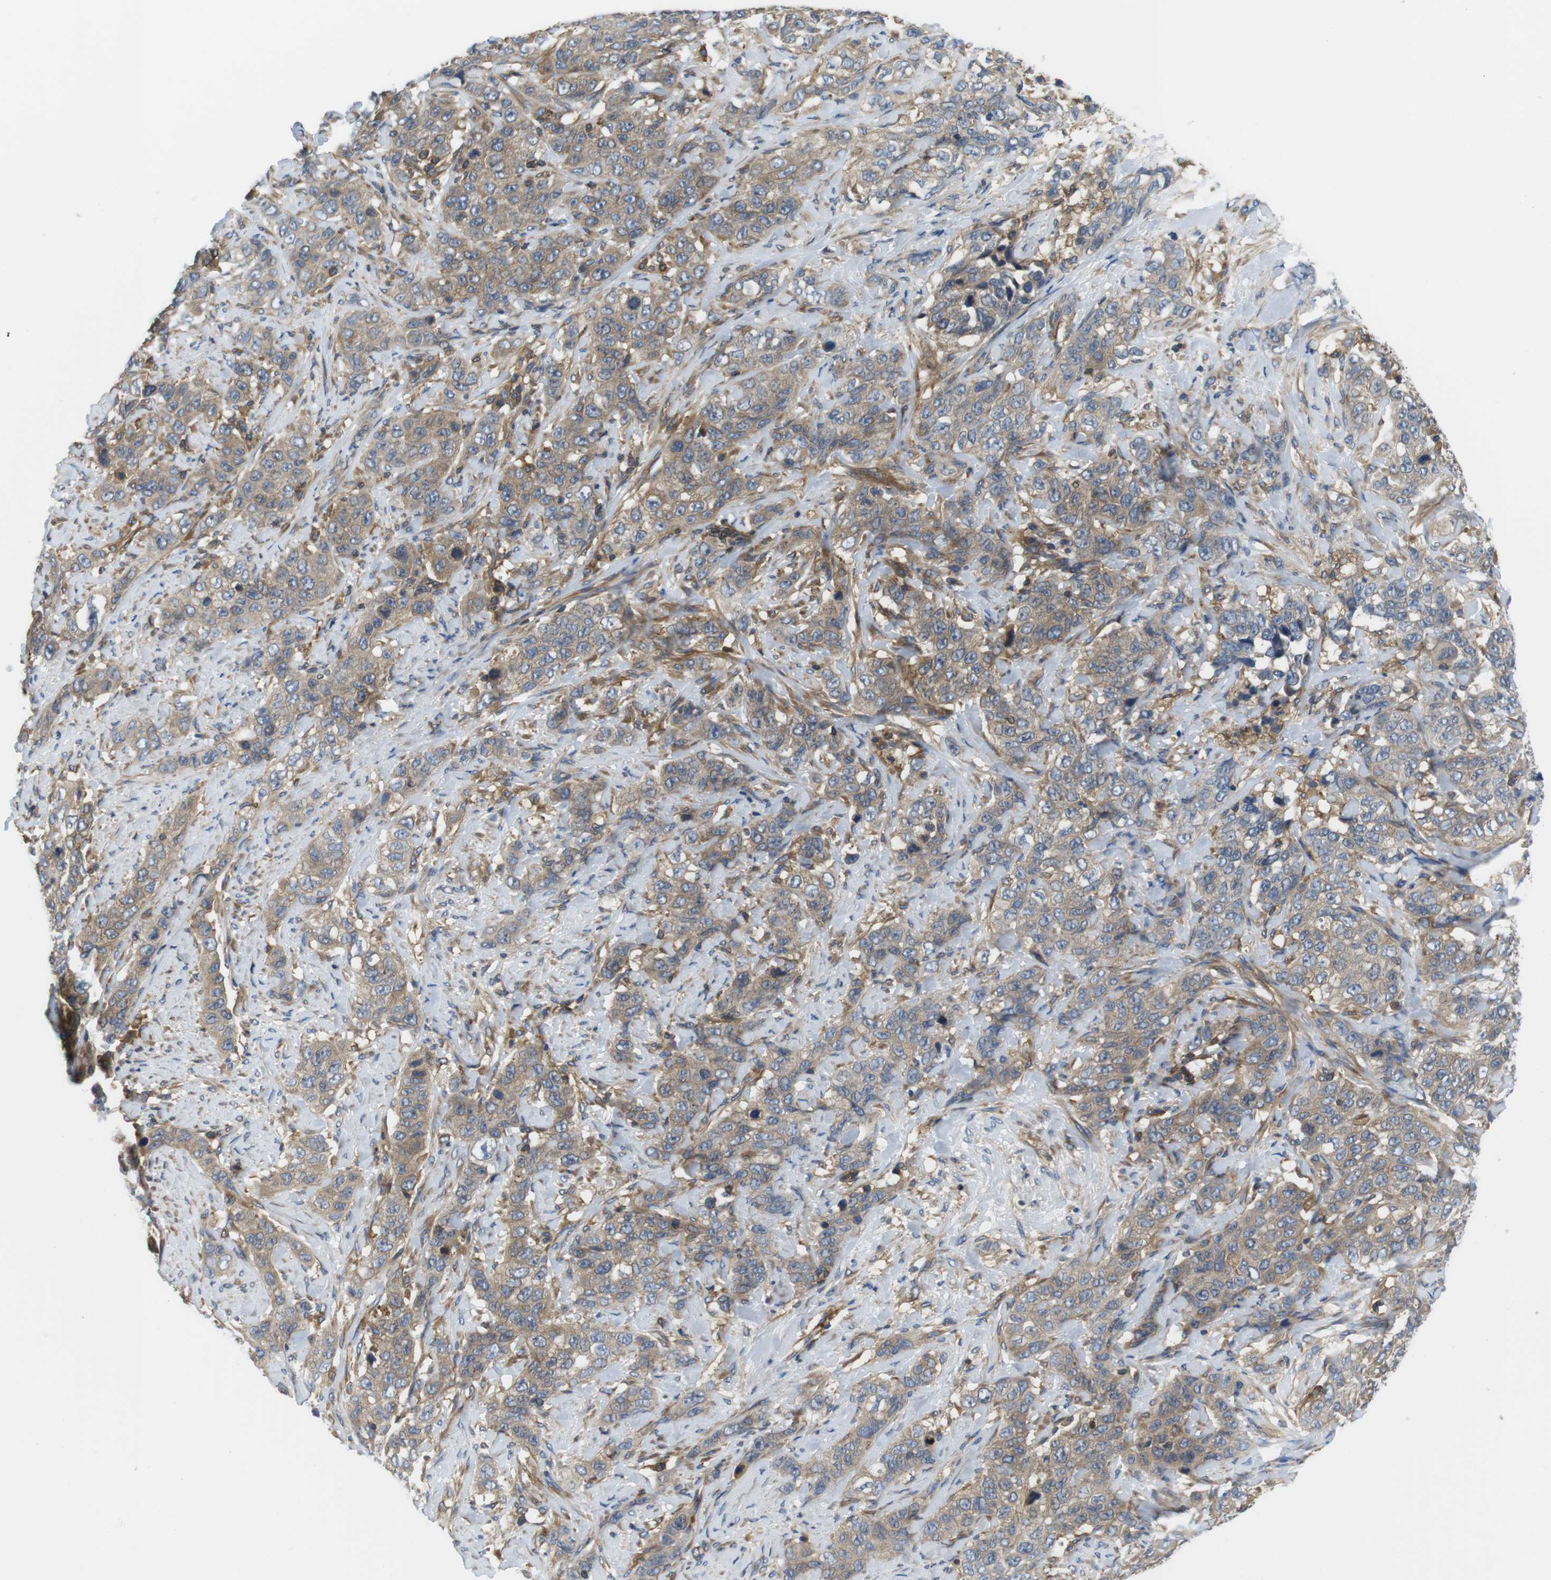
{"staining": {"intensity": "moderate", "quantity": ">75%", "location": "cytoplasmic/membranous"}, "tissue": "stomach cancer", "cell_type": "Tumor cells", "image_type": "cancer", "snomed": [{"axis": "morphology", "description": "Adenocarcinoma, NOS"}, {"axis": "topography", "description": "Stomach"}], "caption": "Approximately >75% of tumor cells in stomach cancer (adenocarcinoma) show moderate cytoplasmic/membranous protein expression as visualized by brown immunohistochemical staining.", "gene": "HERPUD2", "patient": {"sex": "male", "age": 48}}